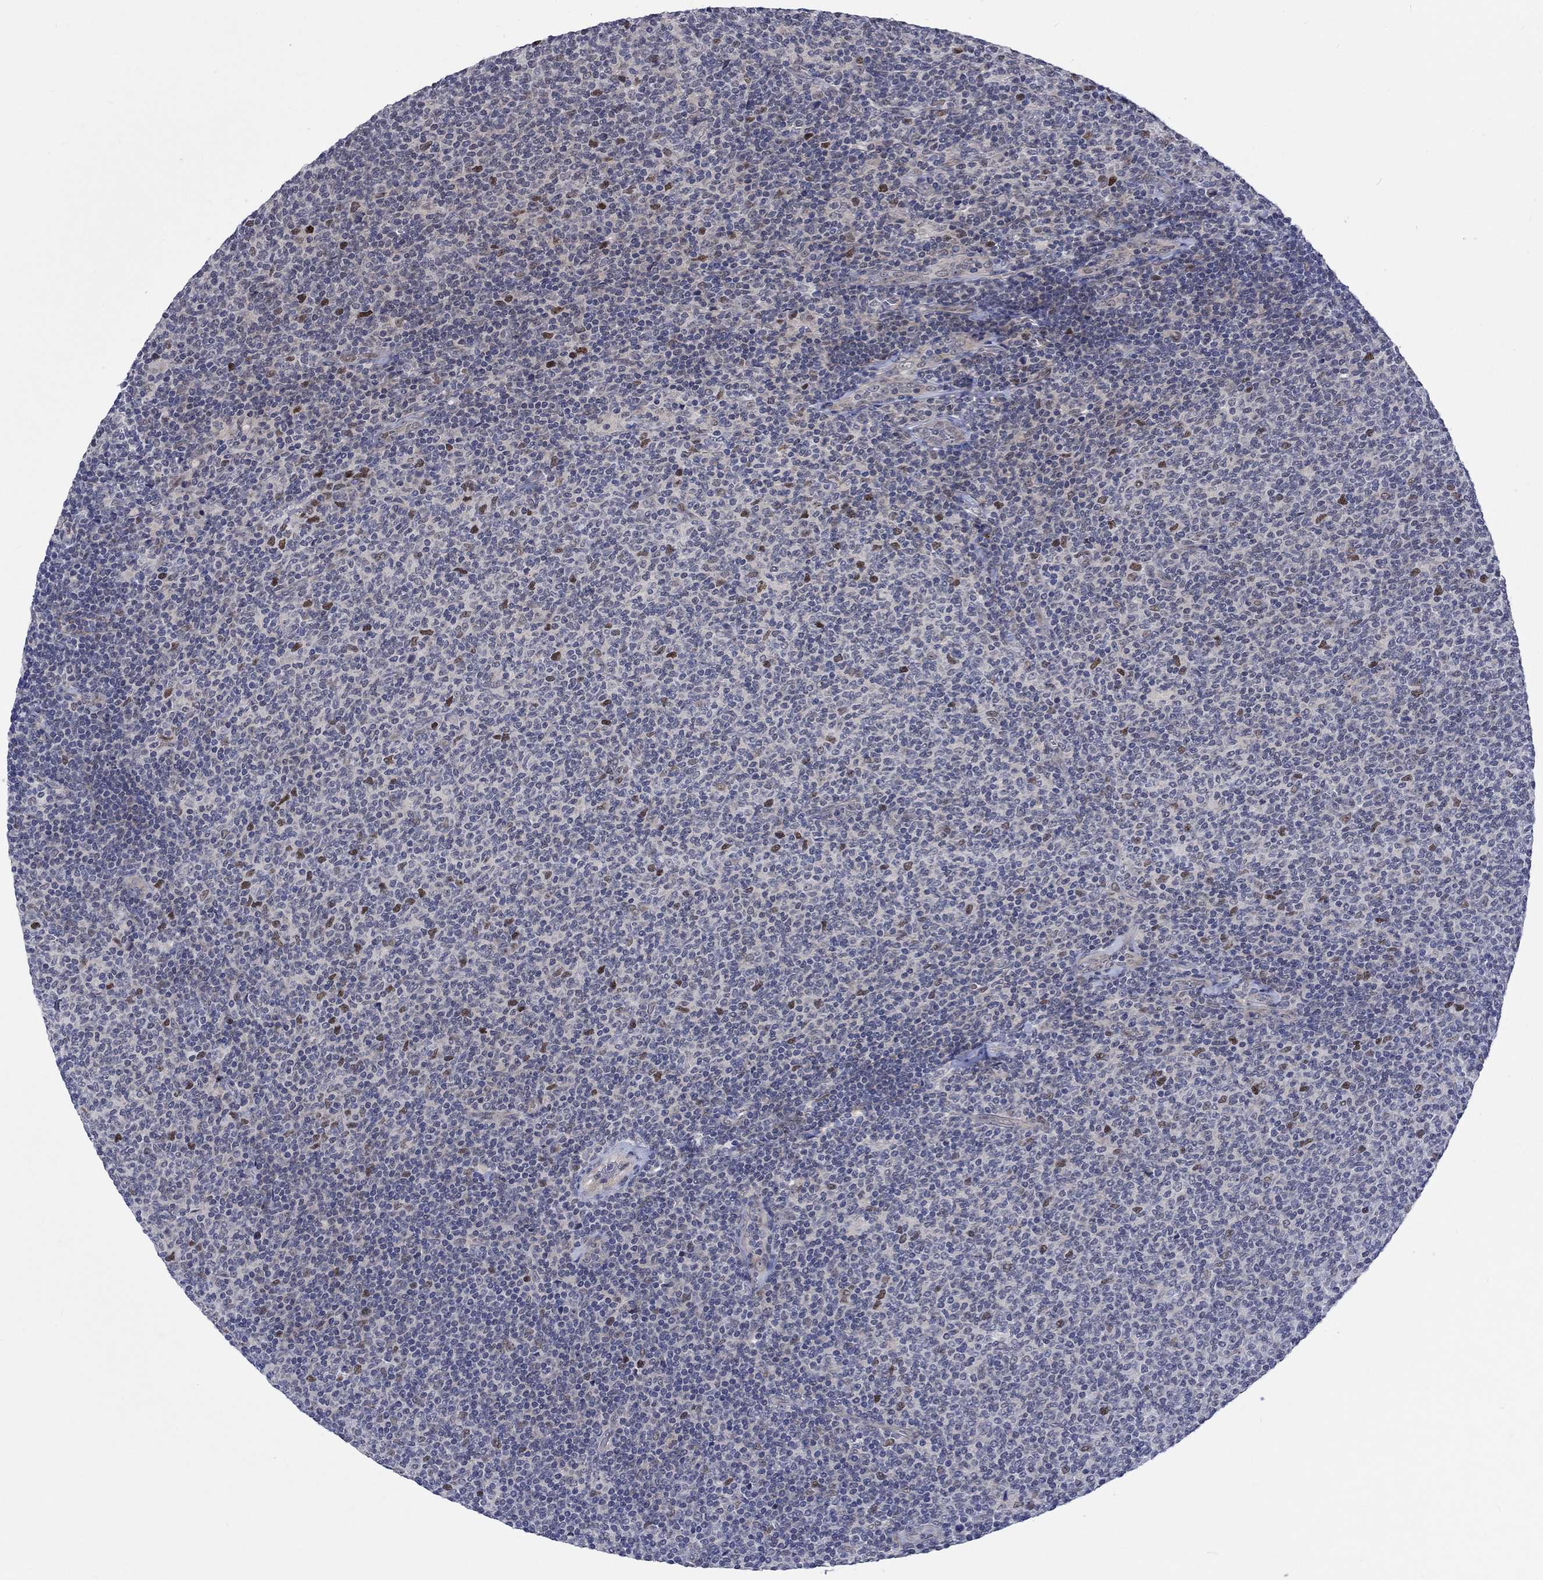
{"staining": {"intensity": "strong", "quantity": "<25%", "location": "nuclear"}, "tissue": "lymphoma", "cell_type": "Tumor cells", "image_type": "cancer", "snomed": [{"axis": "morphology", "description": "Malignant lymphoma, non-Hodgkin's type, Low grade"}, {"axis": "topography", "description": "Lymph node"}], "caption": "Malignant lymphoma, non-Hodgkin's type (low-grade) tissue demonstrates strong nuclear positivity in about <25% of tumor cells, visualized by immunohistochemistry.", "gene": "E2F8", "patient": {"sex": "male", "age": 52}}